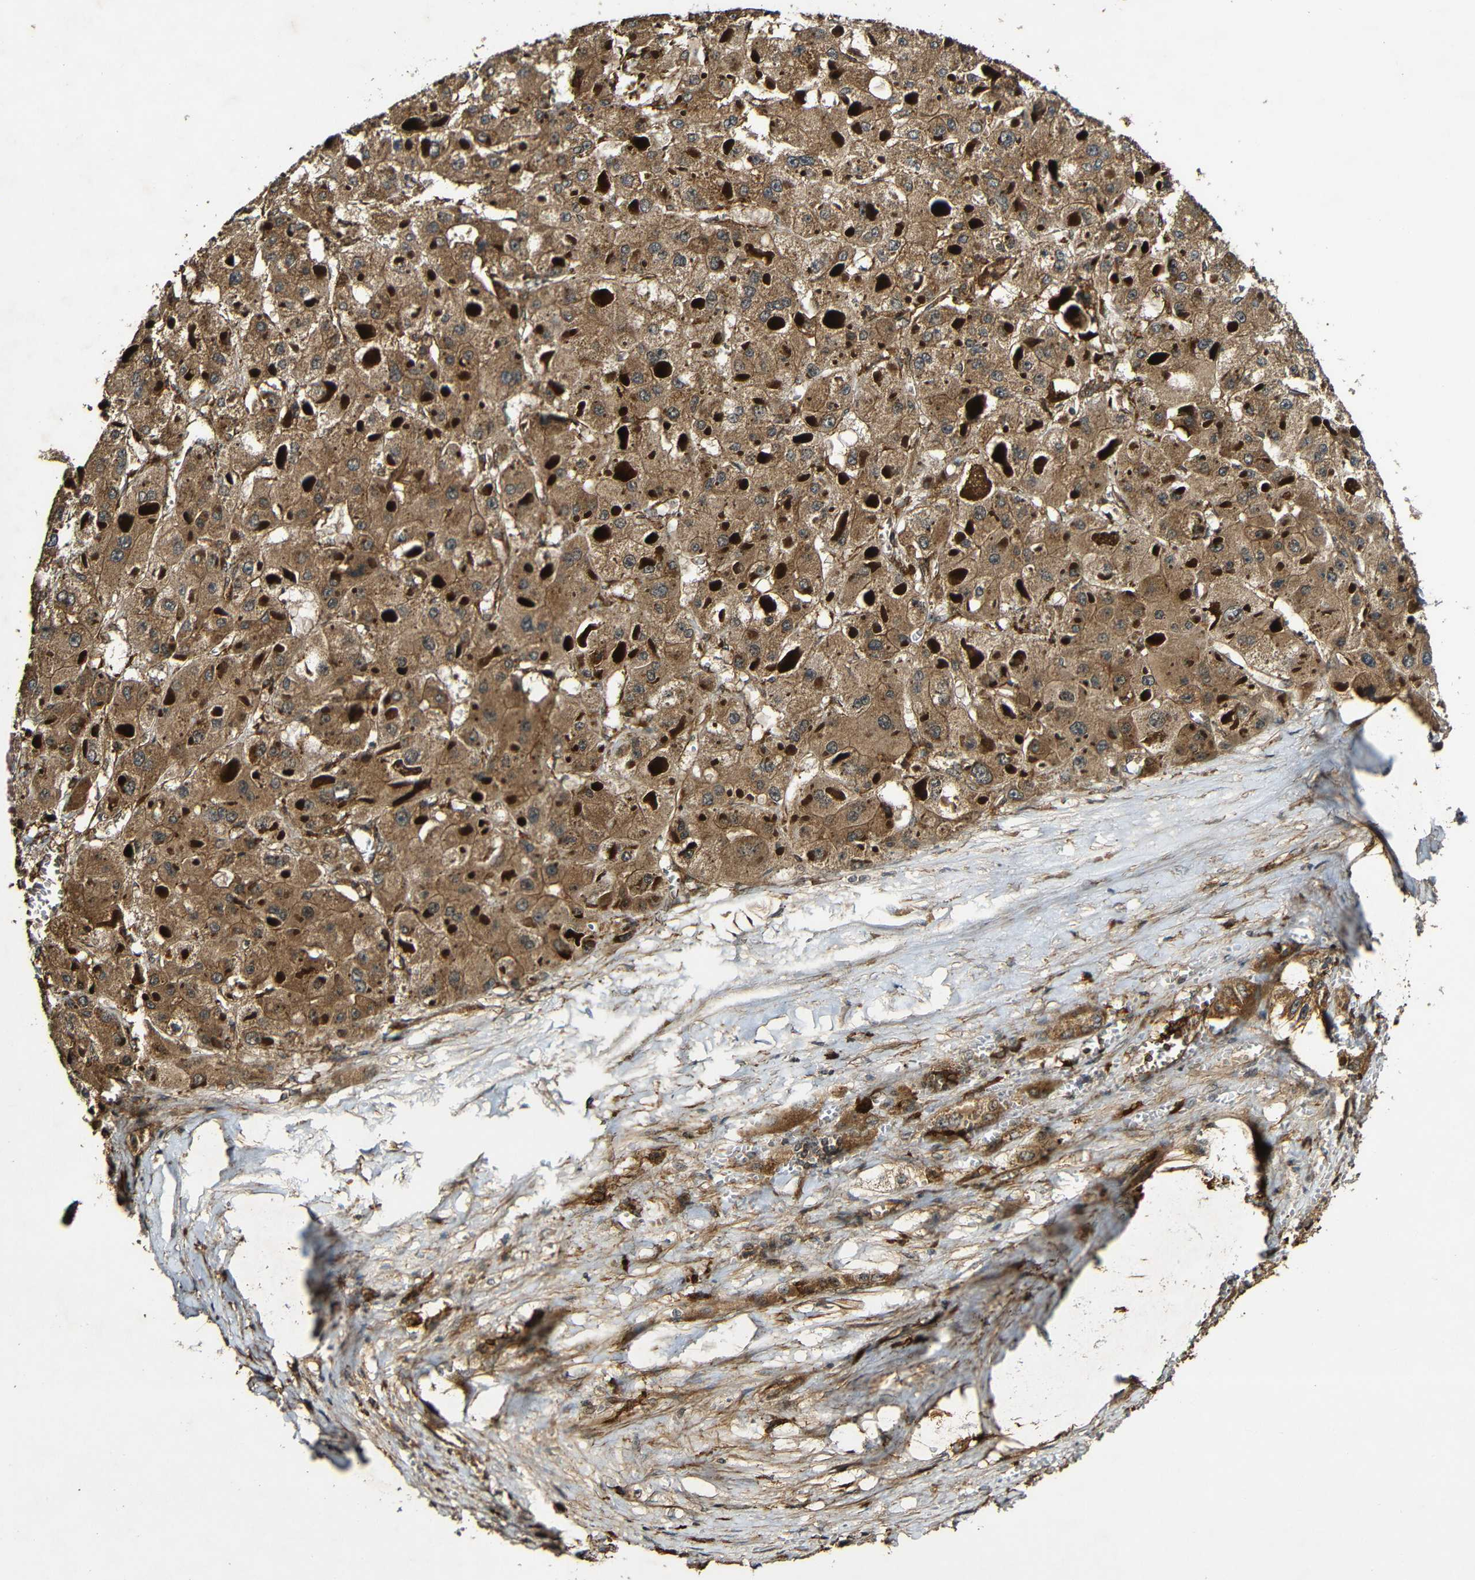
{"staining": {"intensity": "moderate", "quantity": ">75%", "location": "cytoplasmic/membranous"}, "tissue": "liver cancer", "cell_type": "Tumor cells", "image_type": "cancer", "snomed": [{"axis": "morphology", "description": "Carcinoma, Hepatocellular, NOS"}, {"axis": "topography", "description": "Liver"}], "caption": "A micrograph of liver cancer stained for a protein shows moderate cytoplasmic/membranous brown staining in tumor cells.", "gene": "CASP8", "patient": {"sex": "female", "age": 73}}